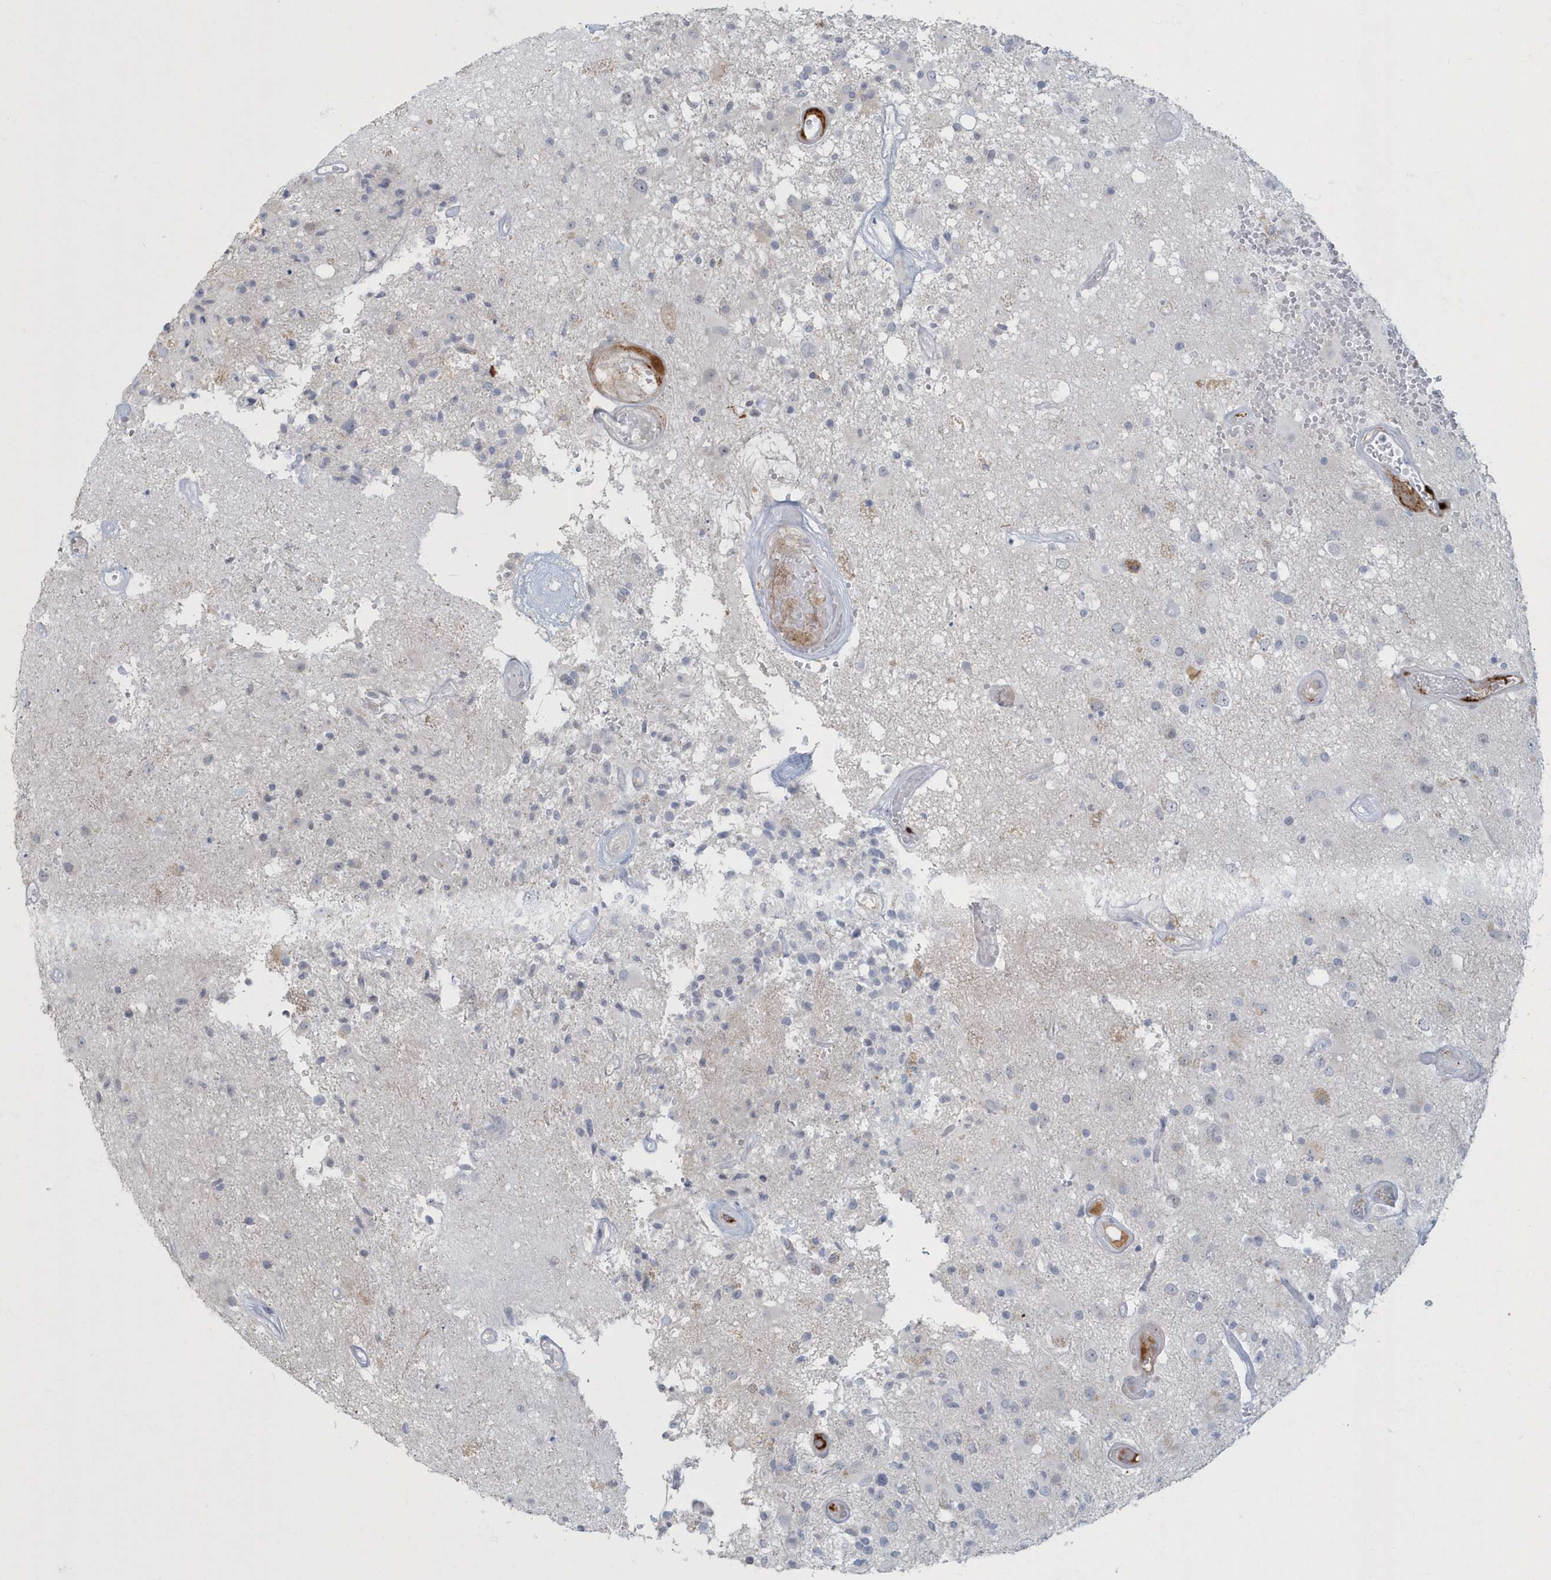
{"staining": {"intensity": "negative", "quantity": "none", "location": "none"}, "tissue": "glioma", "cell_type": "Tumor cells", "image_type": "cancer", "snomed": [{"axis": "morphology", "description": "Glioma, malignant, High grade"}, {"axis": "morphology", "description": "Glioblastoma, NOS"}, {"axis": "topography", "description": "Brain"}], "caption": "DAB (3,3'-diaminobenzidine) immunohistochemical staining of human glioma demonstrates no significant staining in tumor cells. The staining was performed using DAB (3,3'-diaminobenzidine) to visualize the protein expression in brown, while the nuclei were stained in blue with hematoxylin (Magnification: 20x).", "gene": "MYOT", "patient": {"sex": "male", "age": 60}}